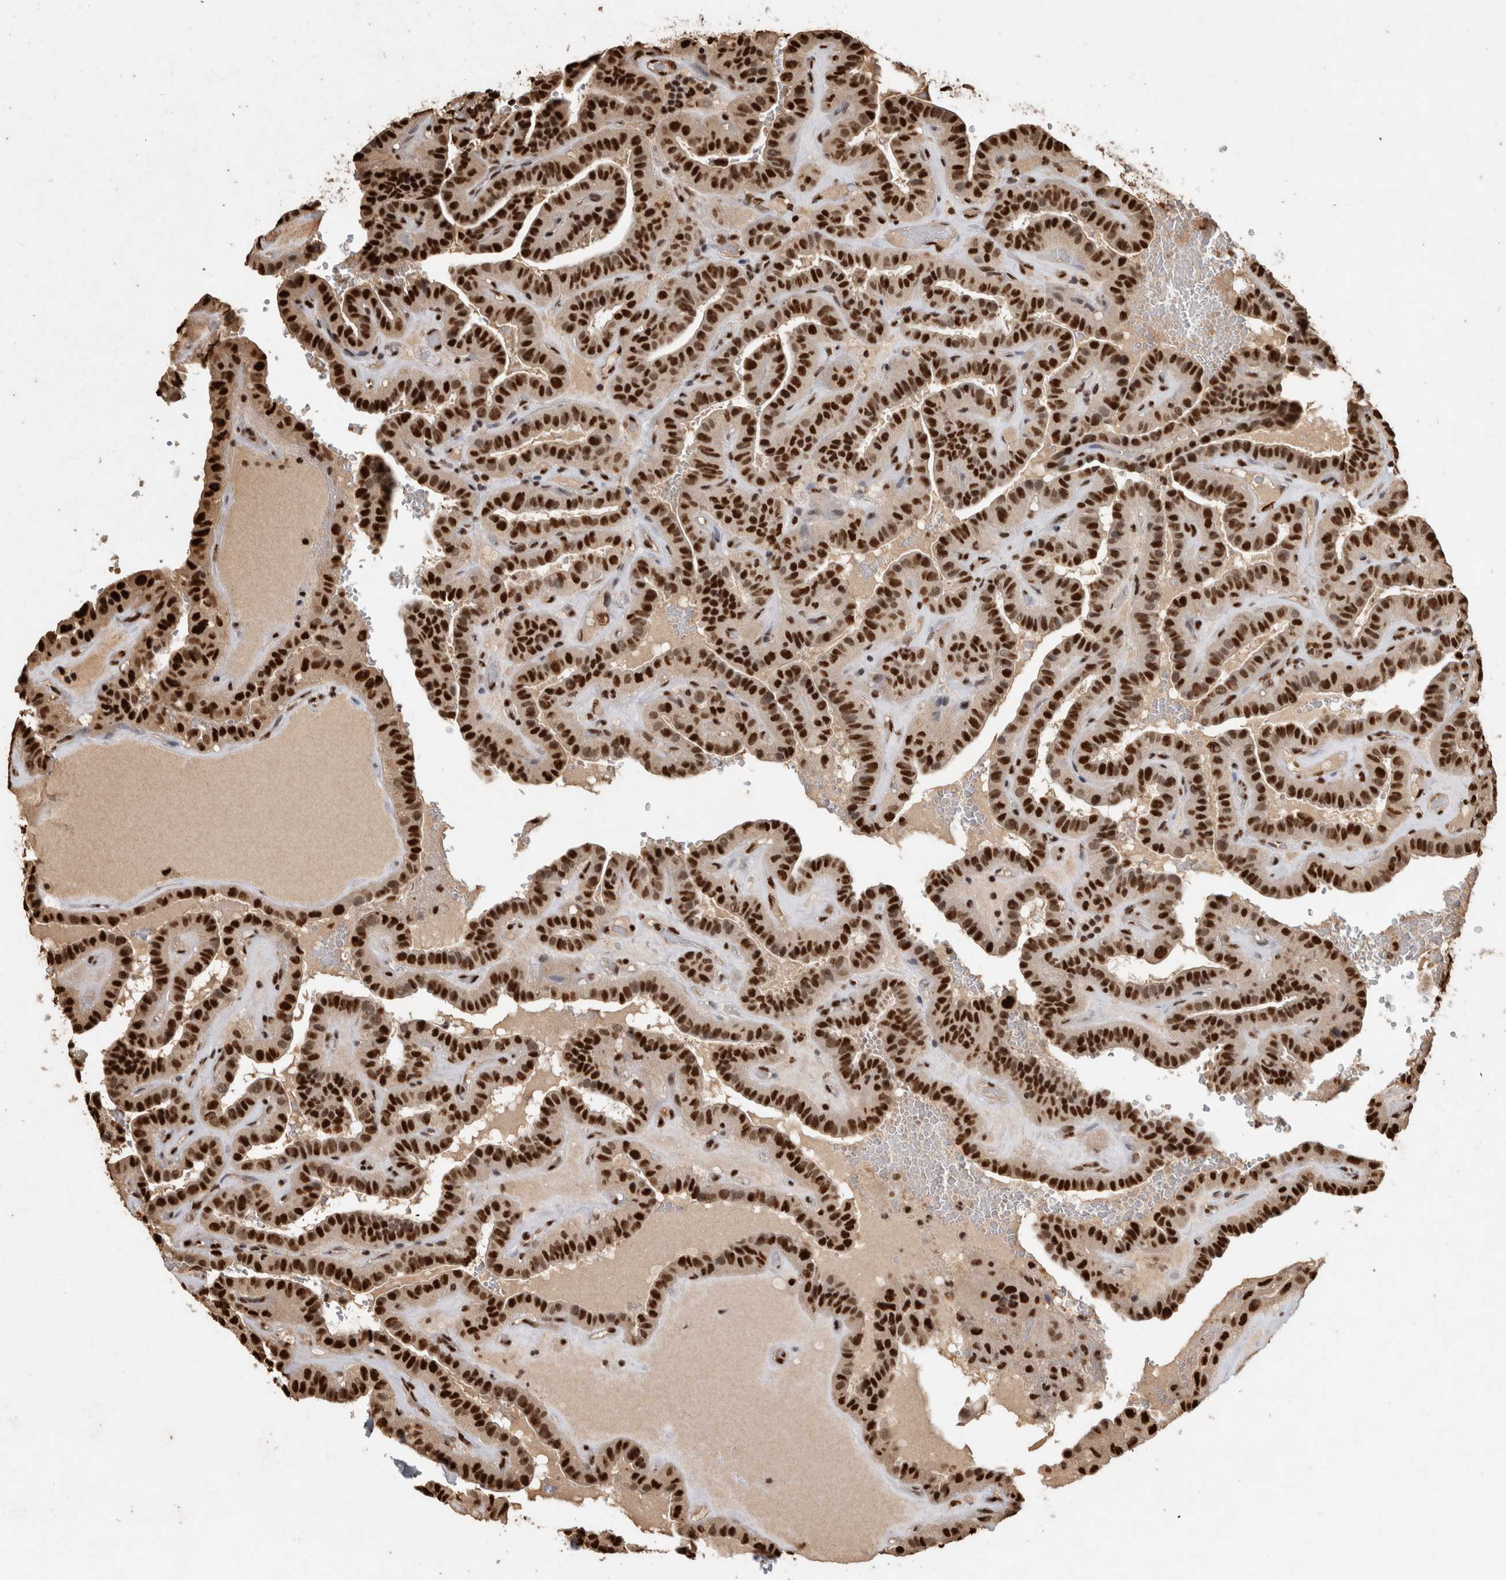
{"staining": {"intensity": "strong", "quantity": ">75%", "location": "nuclear"}, "tissue": "thyroid cancer", "cell_type": "Tumor cells", "image_type": "cancer", "snomed": [{"axis": "morphology", "description": "Papillary adenocarcinoma, NOS"}, {"axis": "topography", "description": "Thyroid gland"}], "caption": "Tumor cells reveal strong nuclear staining in about >75% of cells in thyroid cancer.", "gene": "RAD50", "patient": {"sex": "male", "age": 77}}